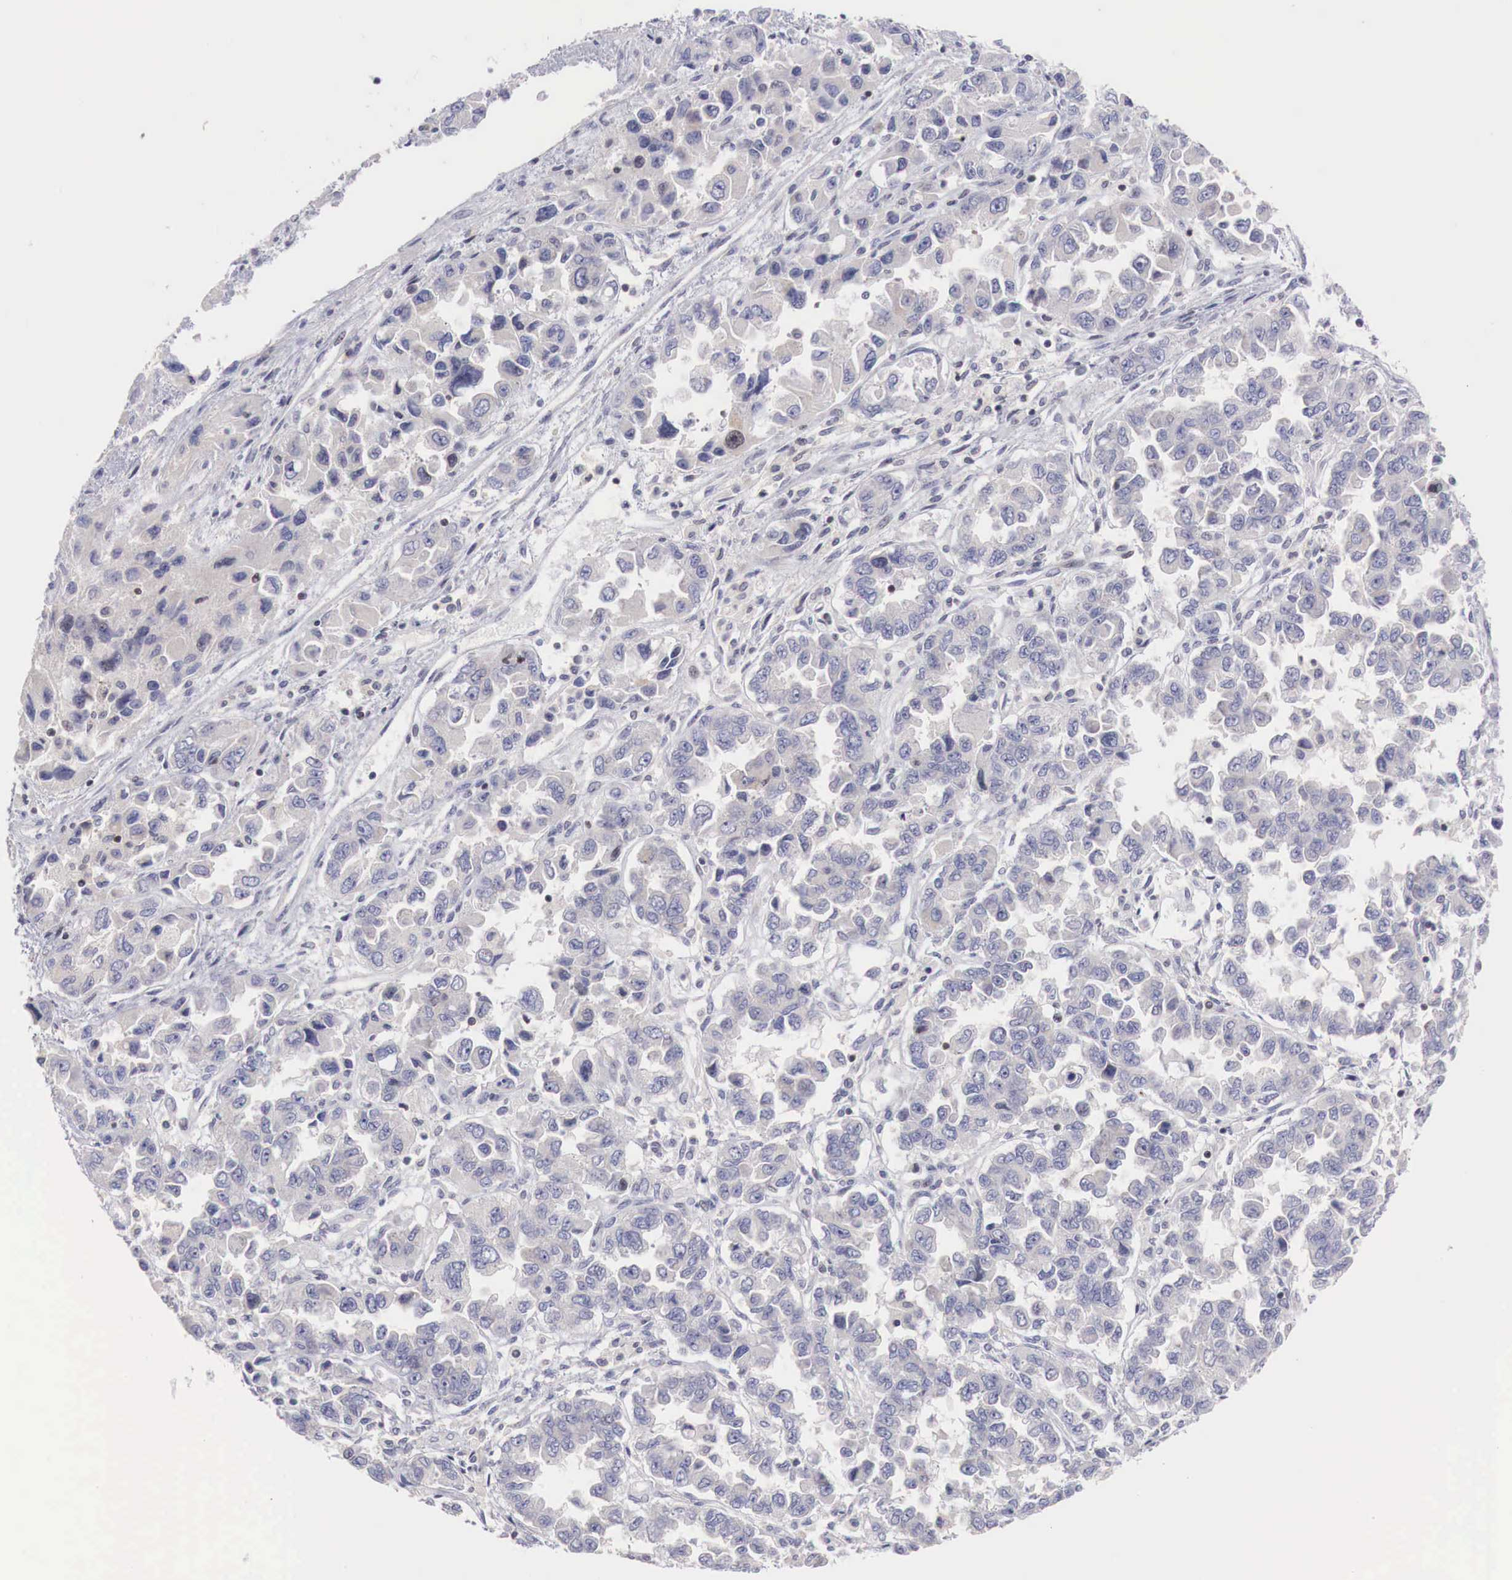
{"staining": {"intensity": "negative", "quantity": "none", "location": "none"}, "tissue": "ovarian cancer", "cell_type": "Tumor cells", "image_type": "cancer", "snomed": [{"axis": "morphology", "description": "Cystadenocarcinoma, serous, NOS"}, {"axis": "topography", "description": "Ovary"}], "caption": "This image is of ovarian serous cystadenocarcinoma stained with IHC to label a protein in brown with the nuclei are counter-stained blue. There is no expression in tumor cells.", "gene": "CLCN5", "patient": {"sex": "female", "age": 84}}